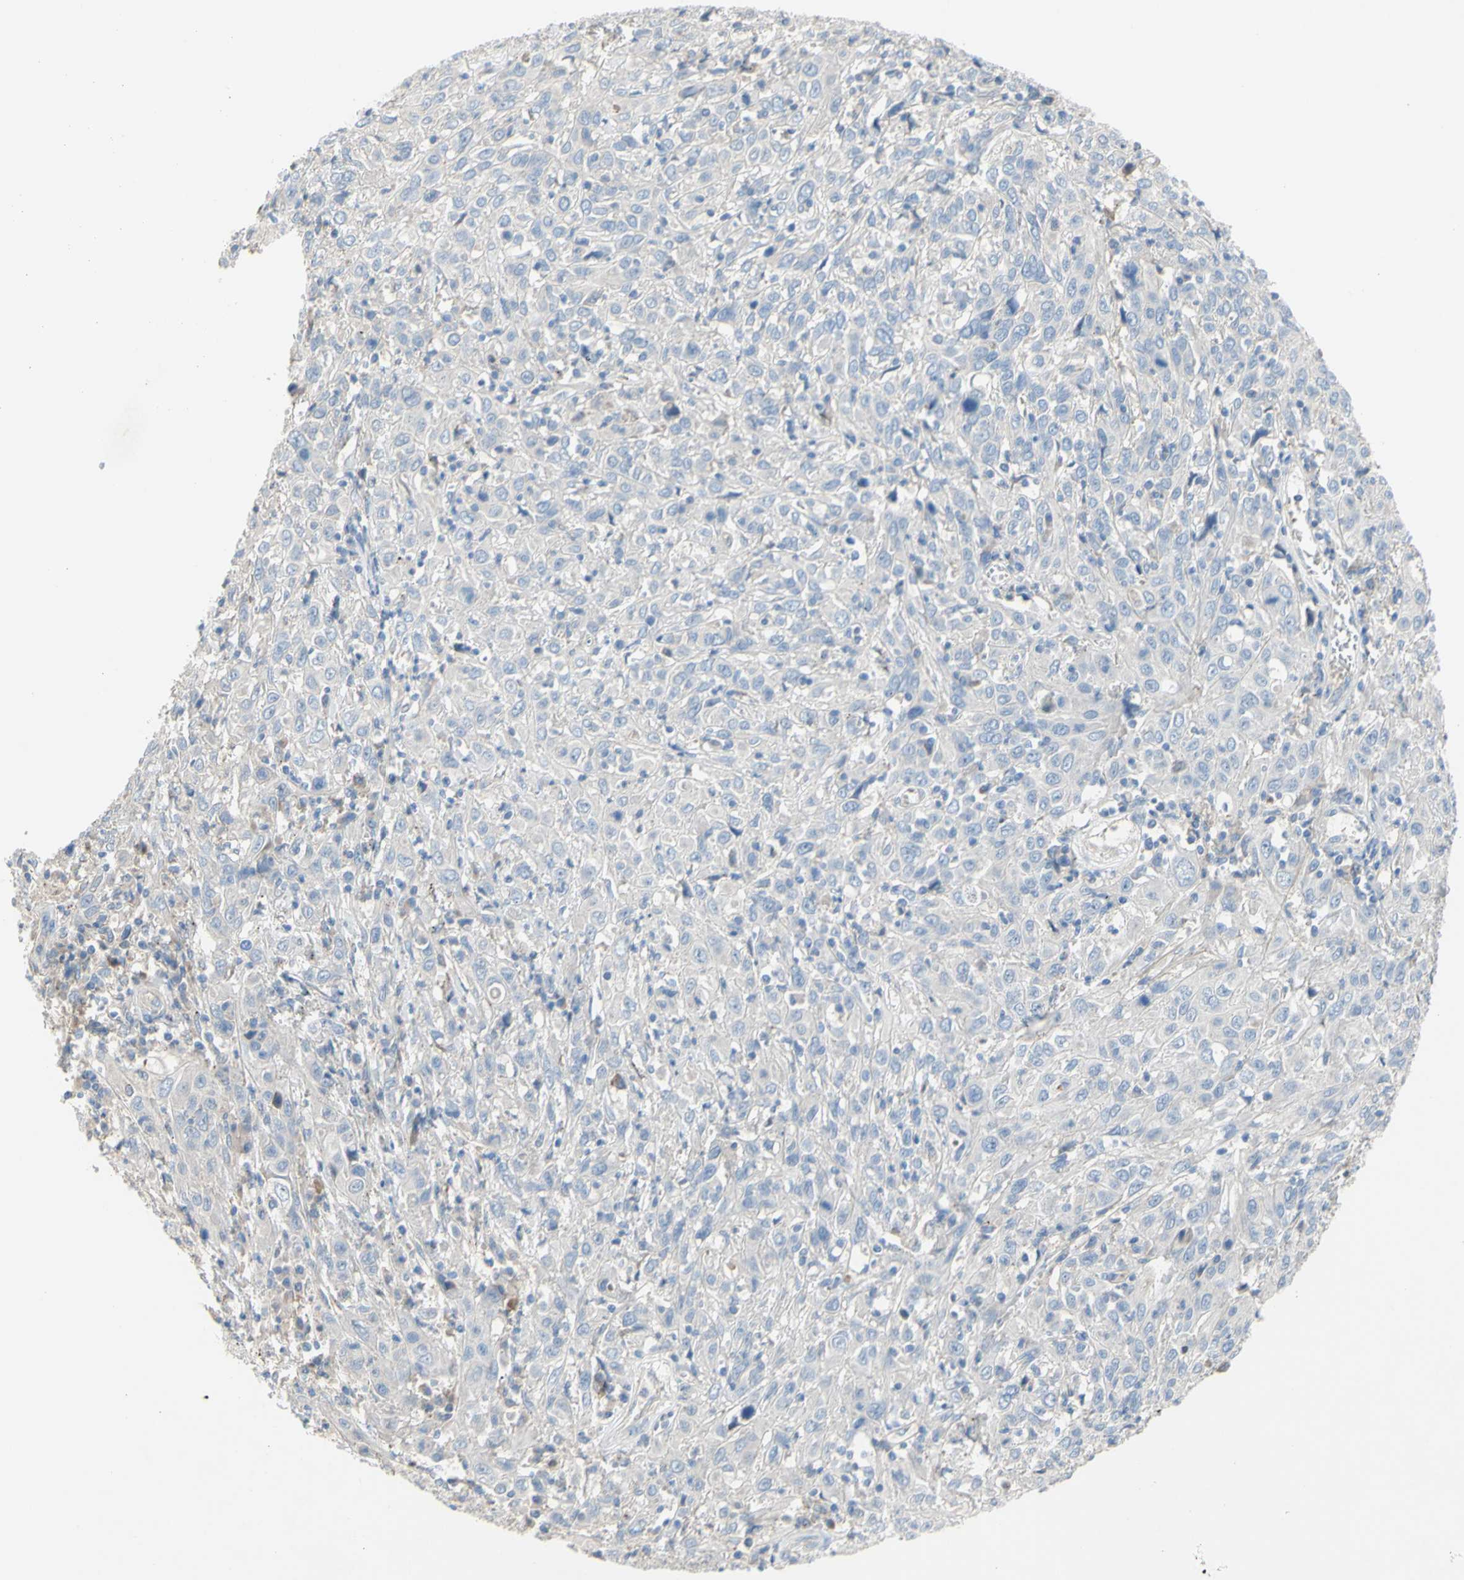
{"staining": {"intensity": "negative", "quantity": "none", "location": "none"}, "tissue": "cervical cancer", "cell_type": "Tumor cells", "image_type": "cancer", "snomed": [{"axis": "morphology", "description": "Squamous cell carcinoma, NOS"}, {"axis": "topography", "description": "Cervix"}], "caption": "This is an immunohistochemistry (IHC) image of cervical squamous cell carcinoma. There is no positivity in tumor cells.", "gene": "TMEM59L", "patient": {"sex": "female", "age": 46}}